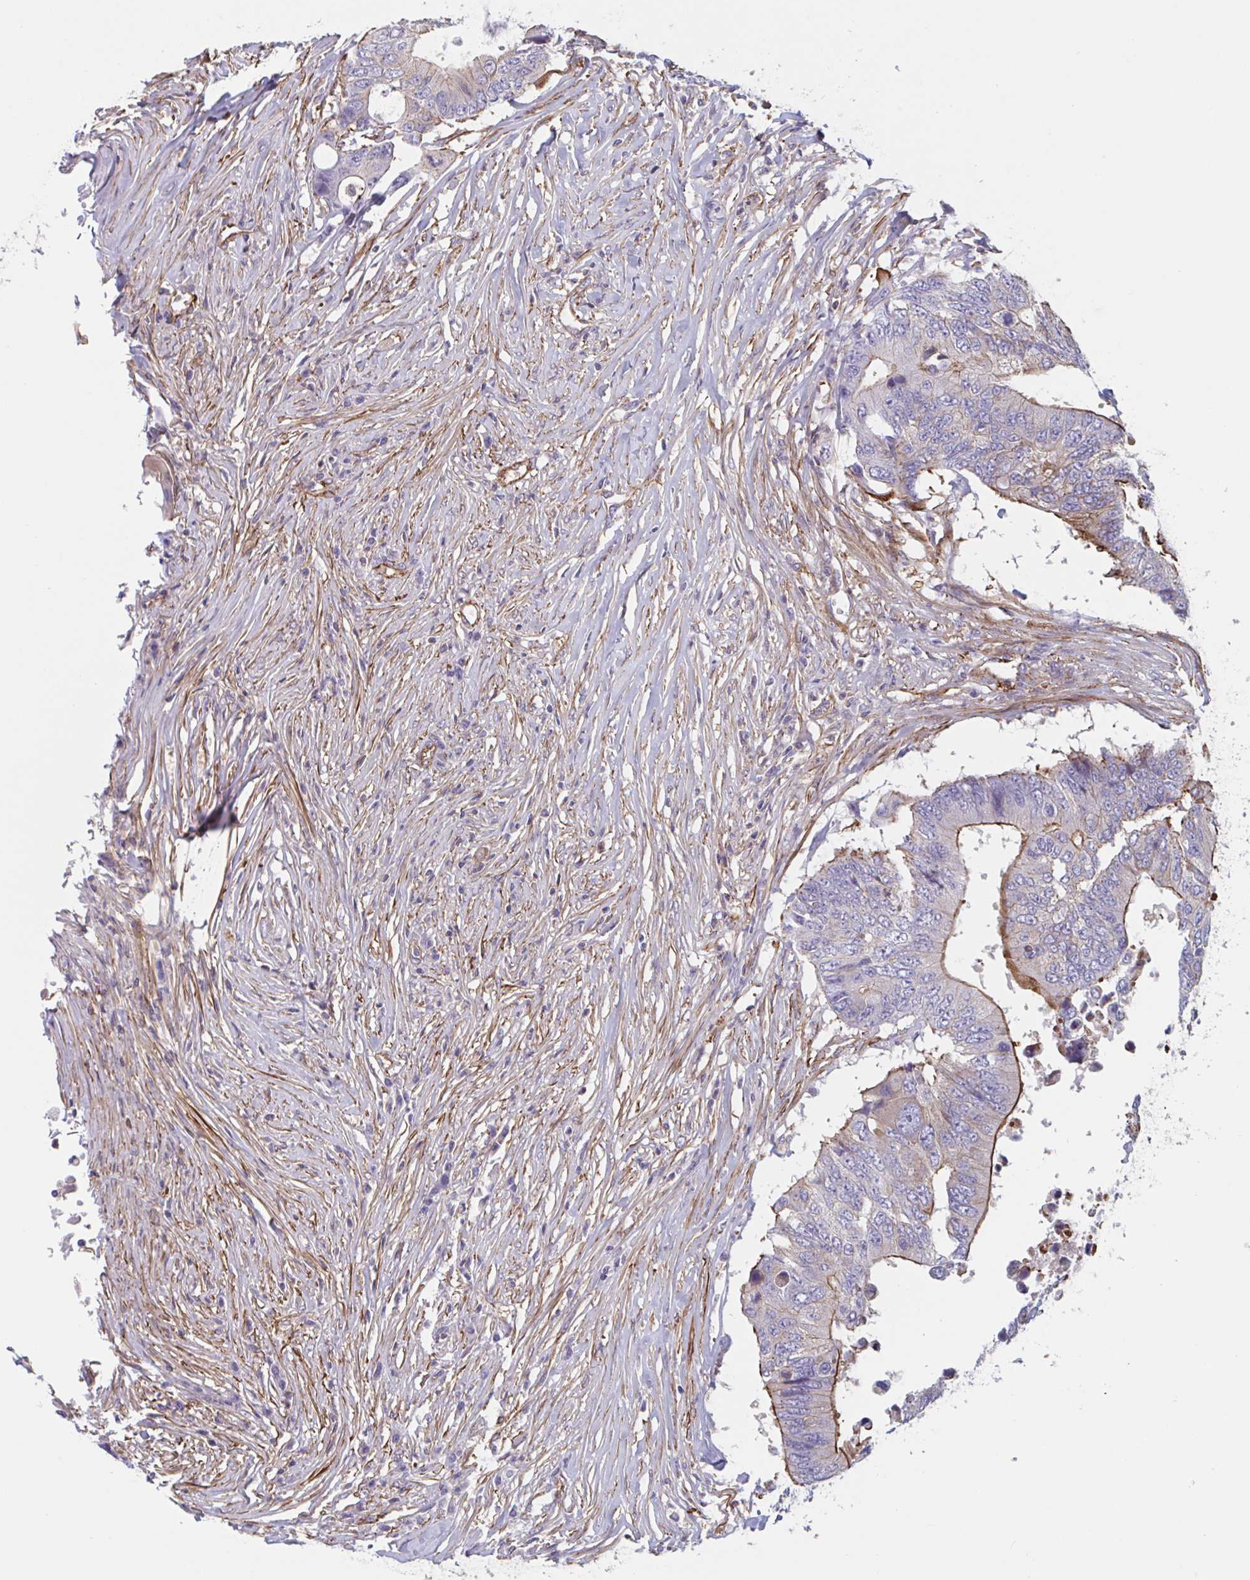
{"staining": {"intensity": "moderate", "quantity": "<25%", "location": "cytoplasmic/membranous"}, "tissue": "colorectal cancer", "cell_type": "Tumor cells", "image_type": "cancer", "snomed": [{"axis": "morphology", "description": "Adenocarcinoma, NOS"}, {"axis": "topography", "description": "Colon"}], "caption": "This is a micrograph of IHC staining of colorectal adenocarcinoma, which shows moderate staining in the cytoplasmic/membranous of tumor cells.", "gene": "SHISA7", "patient": {"sex": "male", "age": 71}}